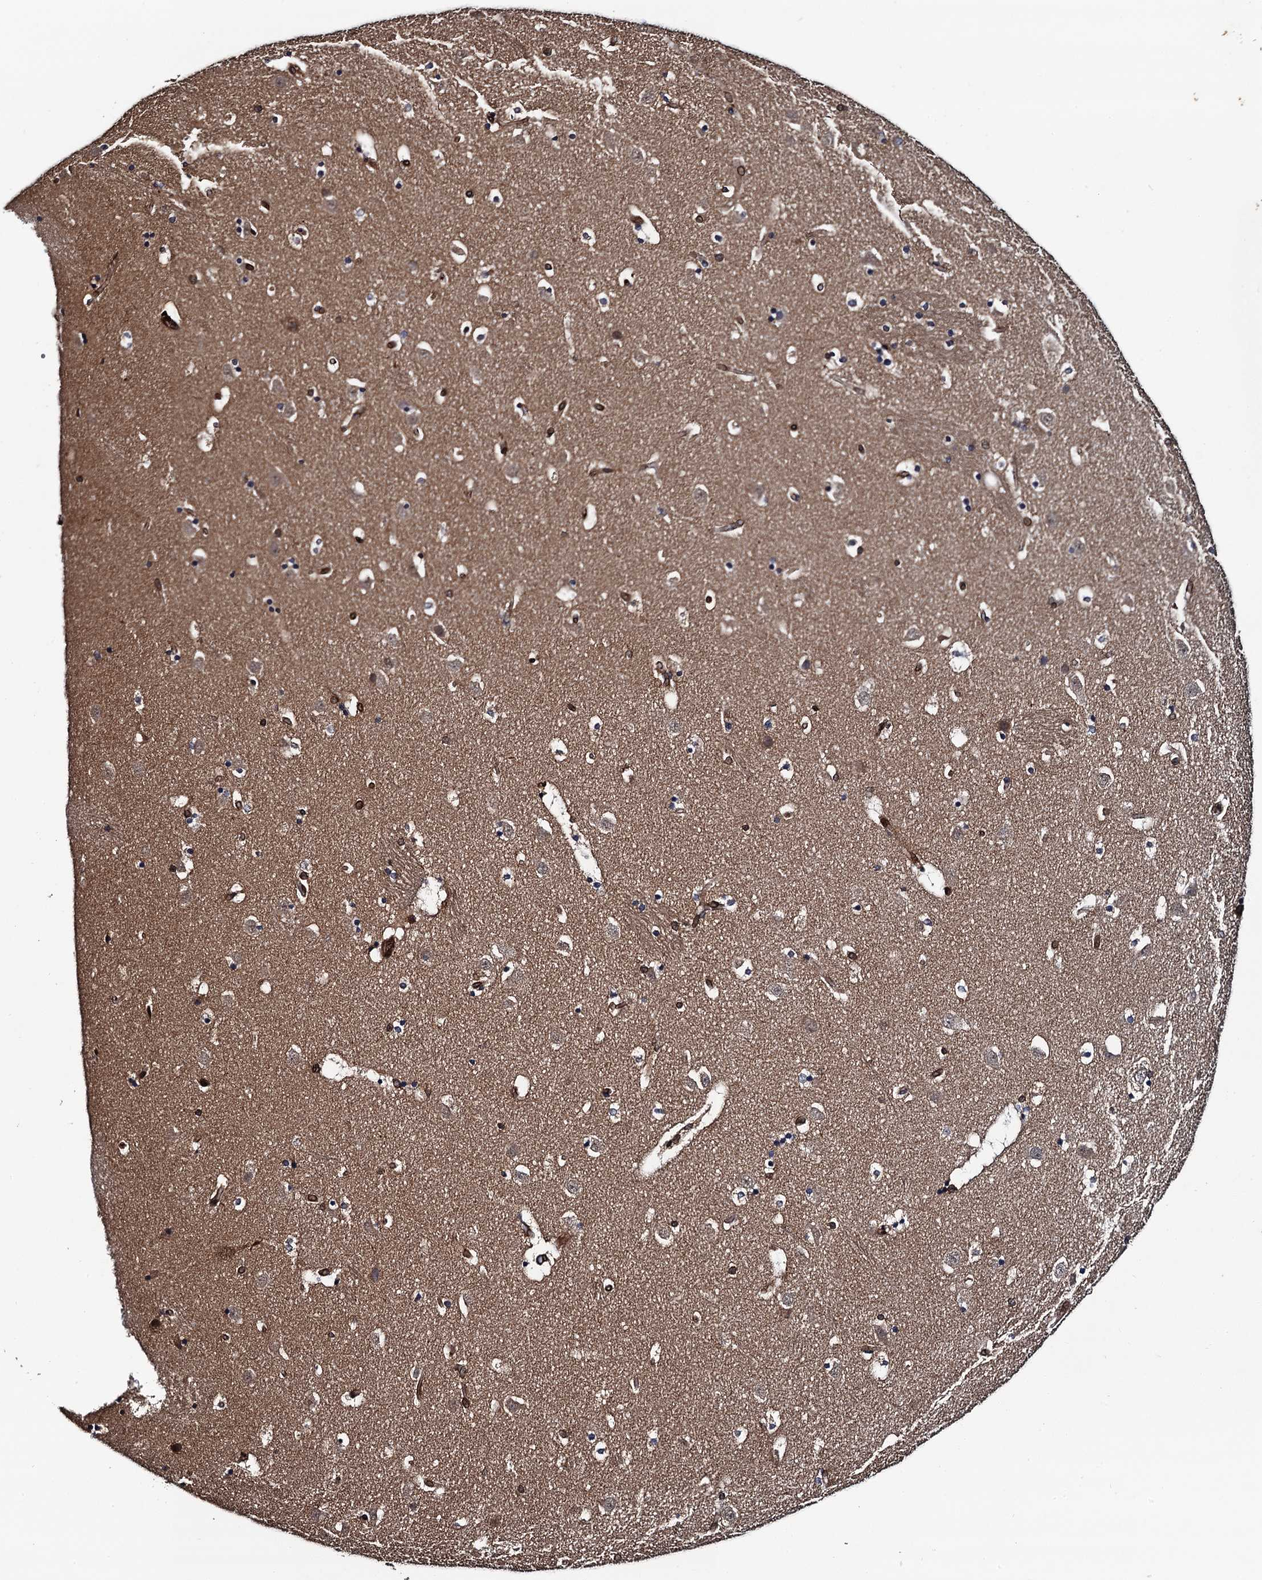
{"staining": {"intensity": "moderate", "quantity": "<25%", "location": "cytoplasmic/membranous"}, "tissue": "caudate", "cell_type": "Glial cells", "image_type": "normal", "snomed": [{"axis": "morphology", "description": "Normal tissue, NOS"}, {"axis": "topography", "description": "Lateral ventricle wall"}], "caption": "IHC histopathology image of benign human caudate stained for a protein (brown), which exhibits low levels of moderate cytoplasmic/membranous positivity in approximately <25% of glial cells.", "gene": "BORA", "patient": {"sex": "male", "age": 45}}